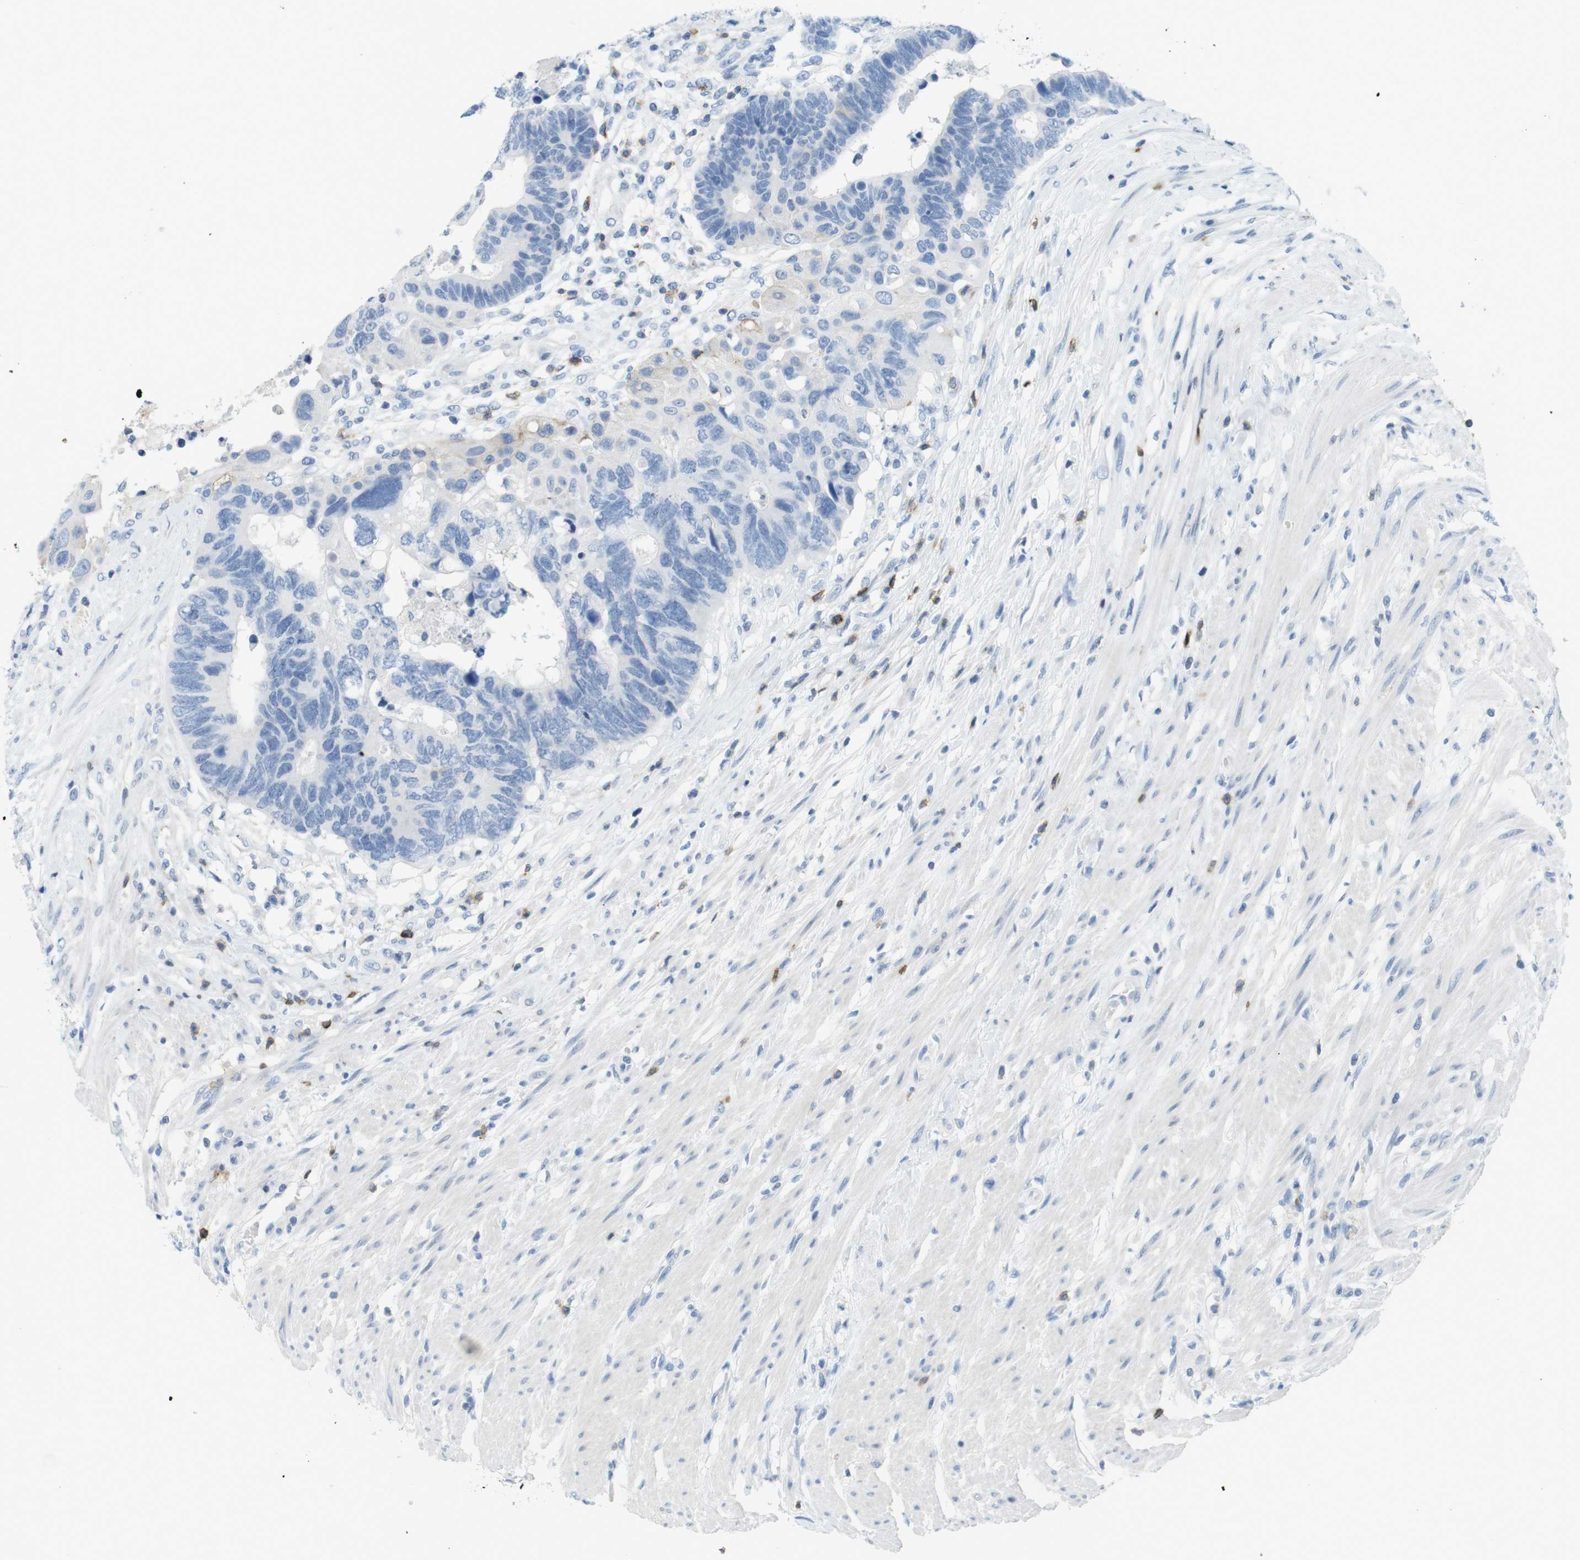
{"staining": {"intensity": "negative", "quantity": "none", "location": "none"}, "tissue": "colorectal cancer", "cell_type": "Tumor cells", "image_type": "cancer", "snomed": [{"axis": "morphology", "description": "Adenocarcinoma, NOS"}, {"axis": "topography", "description": "Rectum"}], "caption": "Image shows no significant protein expression in tumor cells of colorectal adenocarcinoma. (DAB (3,3'-diaminobenzidine) immunohistochemistry (IHC) with hematoxylin counter stain).", "gene": "CD5", "patient": {"sex": "male", "age": 51}}